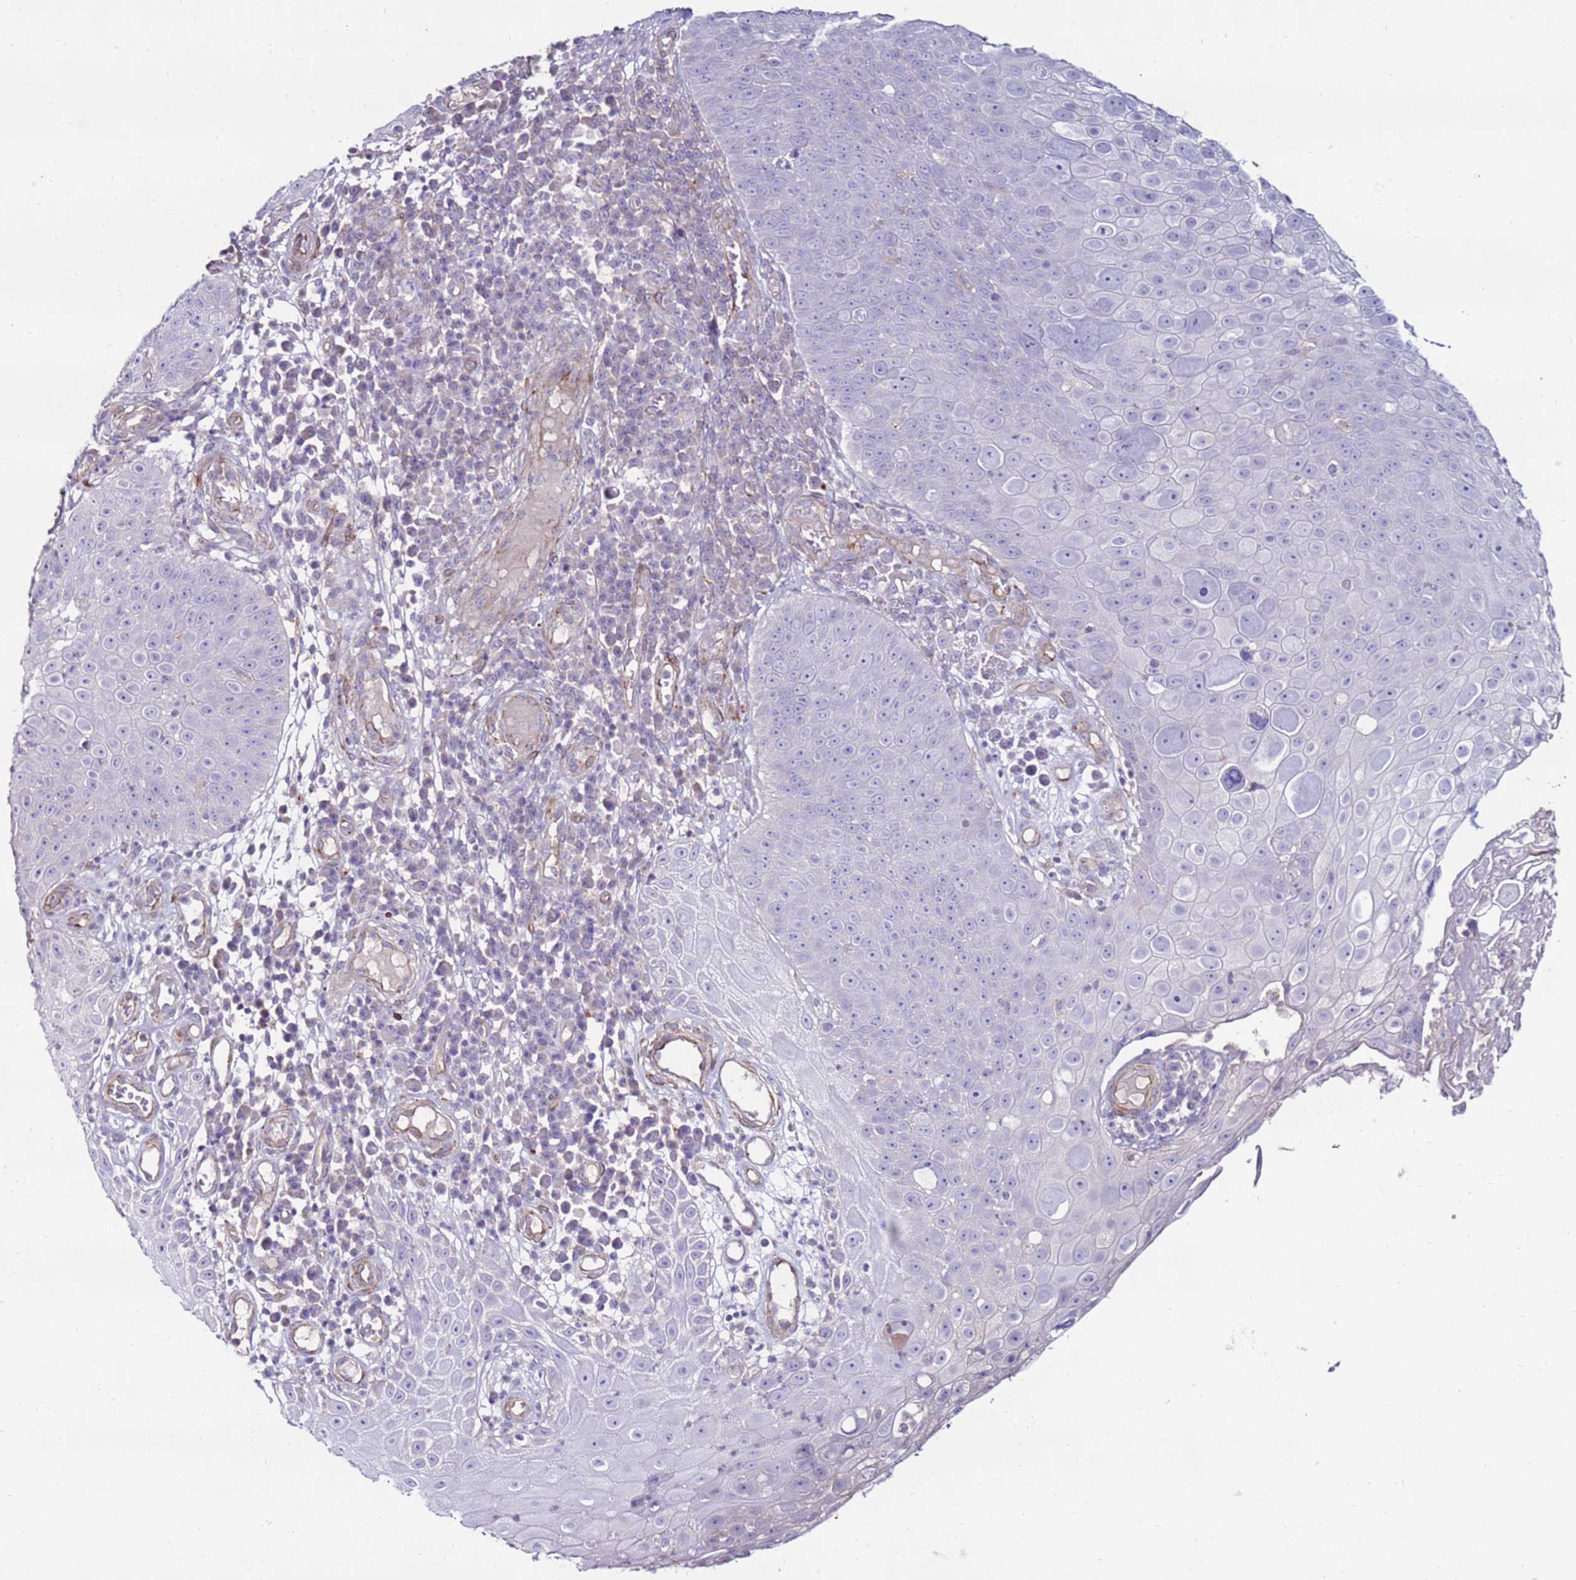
{"staining": {"intensity": "negative", "quantity": "none", "location": "none"}, "tissue": "skin cancer", "cell_type": "Tumor cells", "image_type": "cancer", "snomed": [{"axis": "morphology", "description": "Squamous cell carcinoma, NOS"}, {"axis": "topography", "description": "Skin"}], "caption": "DAB immunohistochemical staining of skin squamous cell carcinoma displays no significant positivity in tumor cells.", "gene": "CLEC4M", "patient": {"sex": "male", "age": 71}}